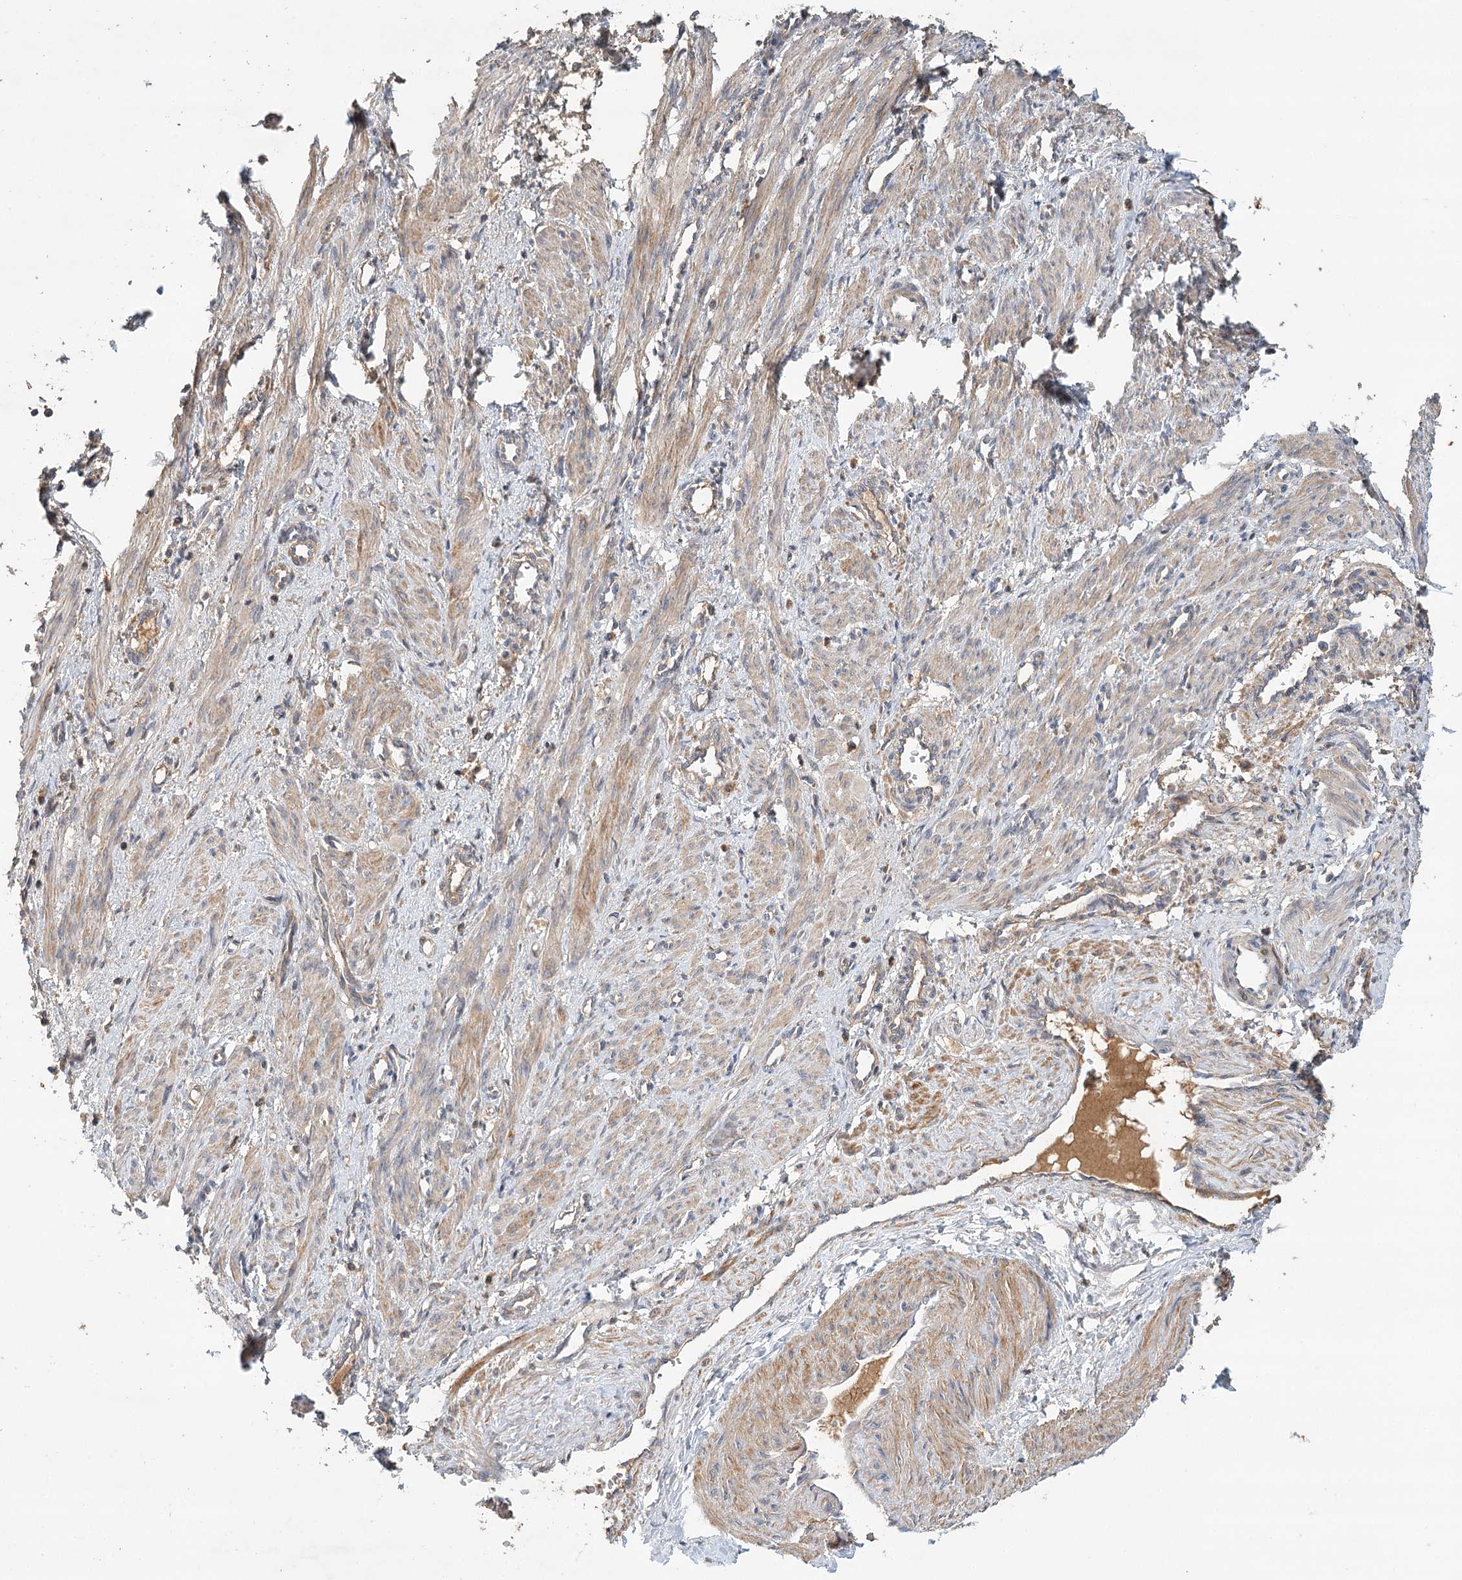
{"staining": {"intensity": "moderate", "quantity": ">75%", "location": "cytoplasmic/membranous"}, "tissue": "smooth muscle", "cell_type": "Smooth muscle cells", "image_type": "normal", "snomed": [{"axis": "morphology", "description": "Normal tissue, NOS"}, {"axis": "topography", "description": "Endometrium"}], "caption": "Smooth muscle stained with a brown dye exhibits moderate cytoplasmic/membranous positive positivity in approximately >75% of smooth muscle cells.", "gene": "LSS", "patient": {"sex": "female", "age": 33}}